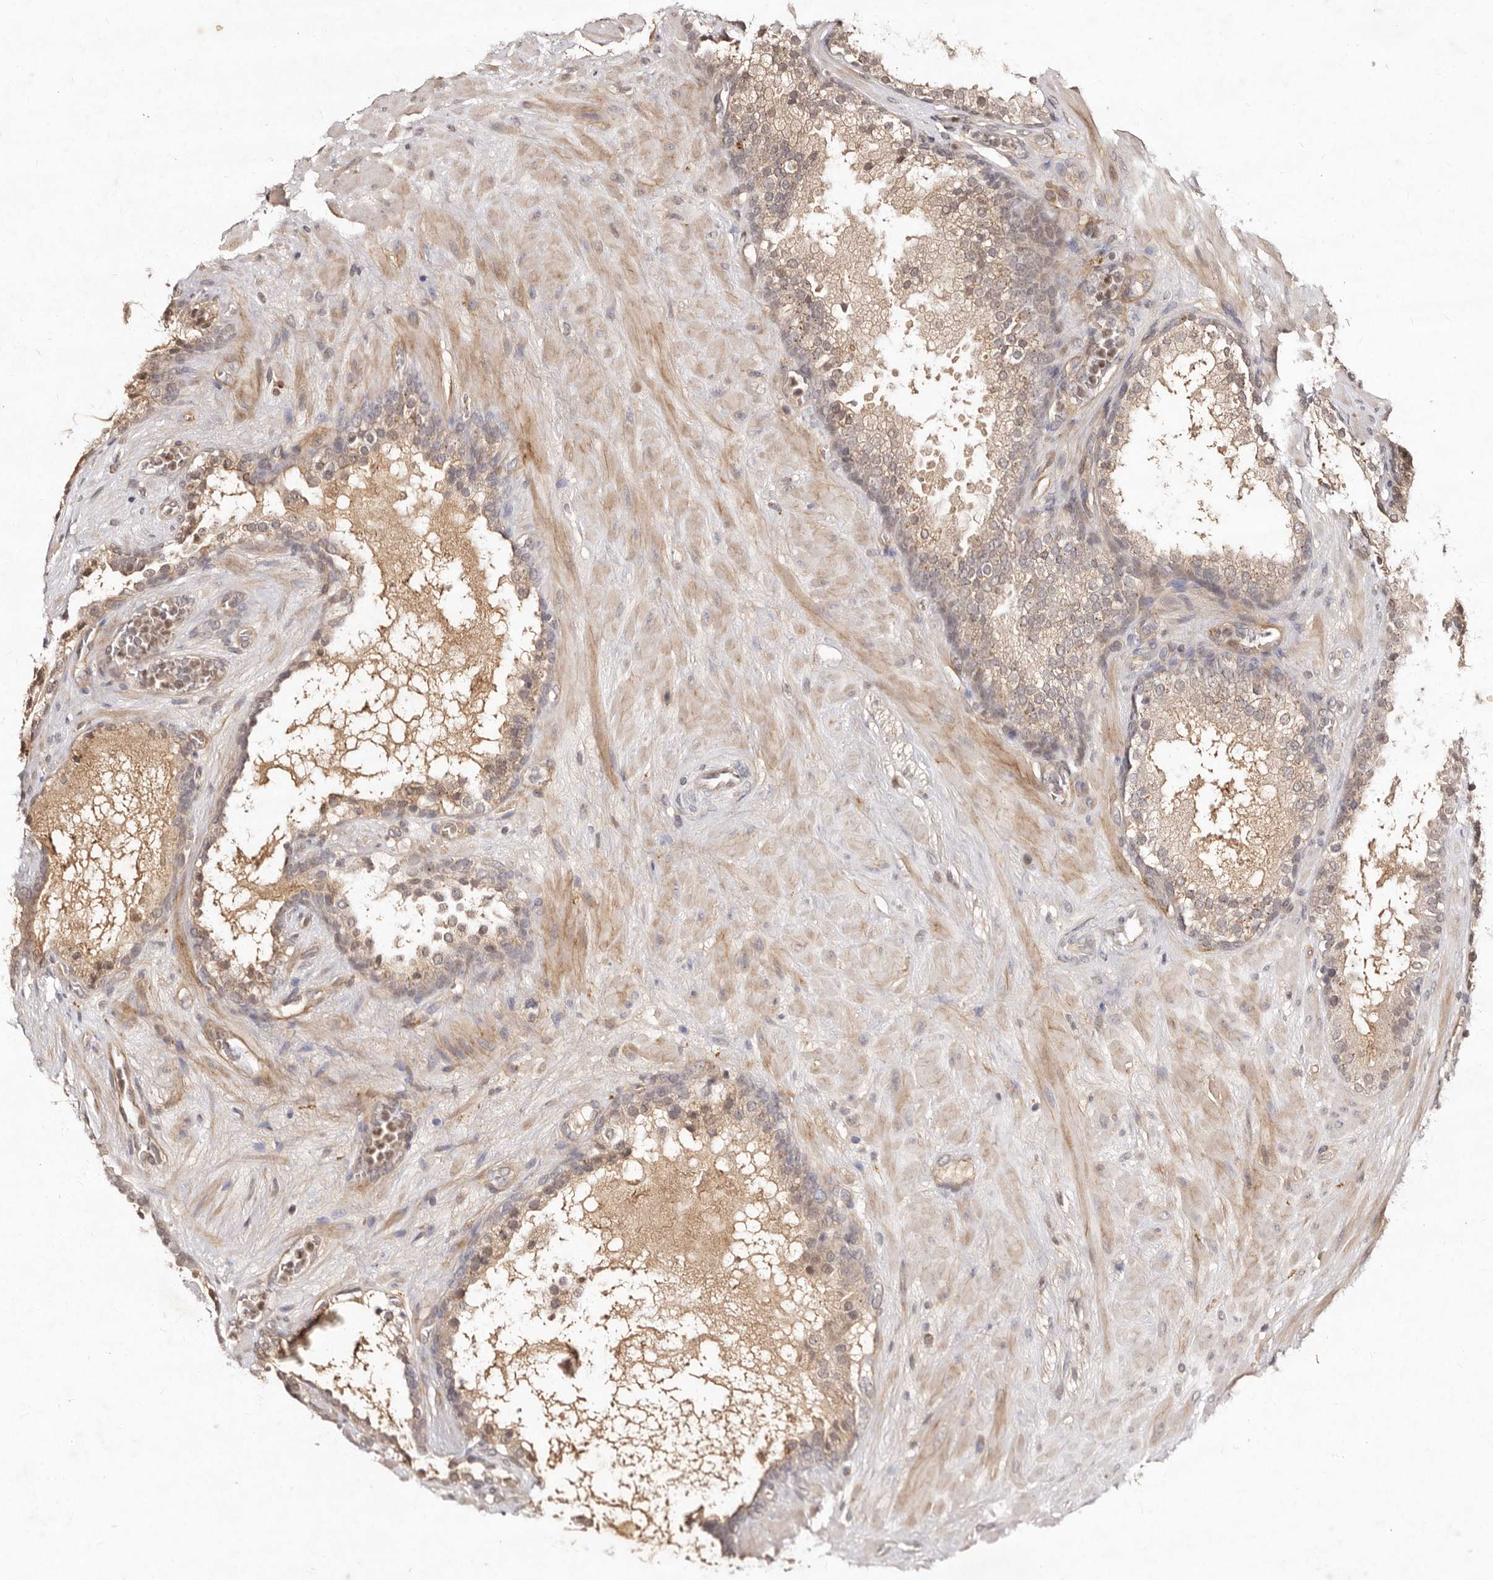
{"staining": {"intensity": "weak", "quantity": "25%-75%", "location": "cytoplasmic/membranous"}, "tissue": "prostate cancer", "cell_type": "Tumor cells", "image_type": "cancer", "snomed": [{"axis": "morphology", "description": "Adenocarcinoma, High grade"}, {"axis": "topography", "description": "Prostate"}], "caption": "Human adenocarcinoma (high-grade) (prostate) stained with a brown dye demonstrates weak cytoplasmic/membranous positive staining in about 25%-75% of tumor cells.", "gene": "LCORL", "patient": {"sex": "male", "age": 56}}